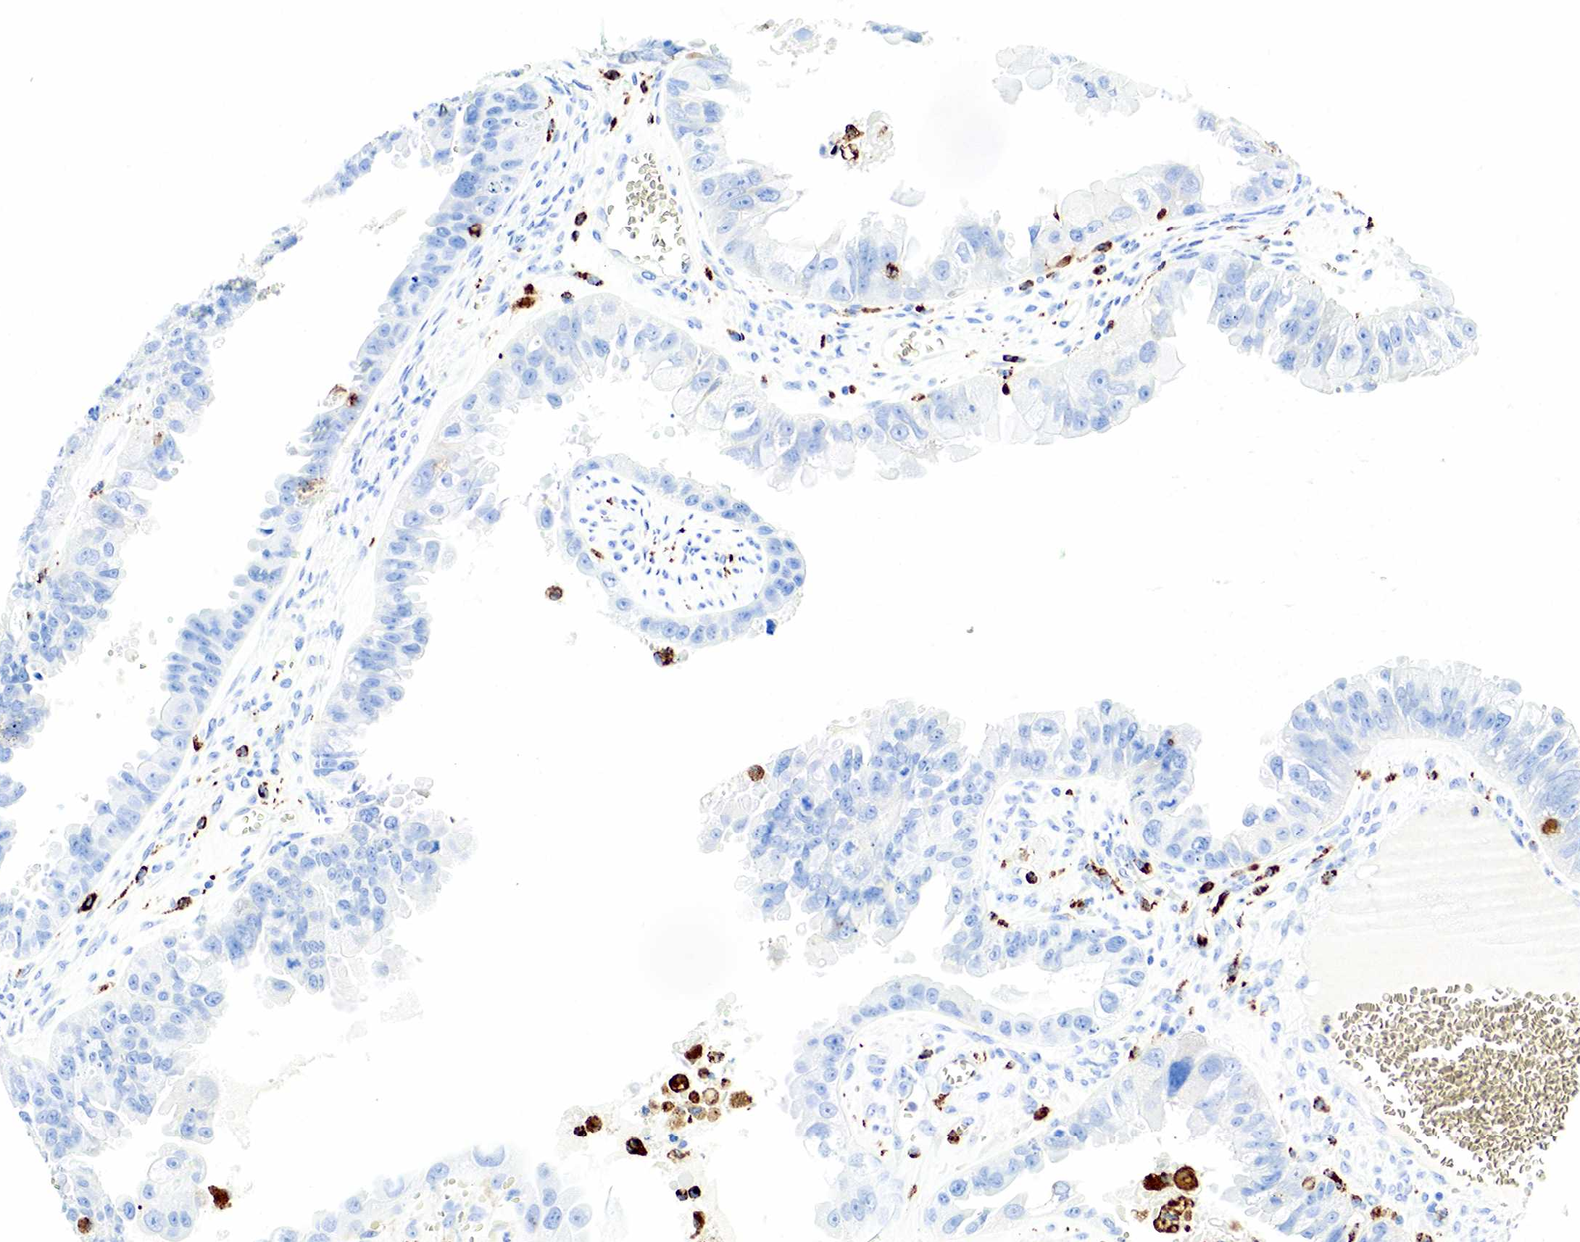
{"staining": {"intensity": "negative", "quantity": "none", "location": "none"}, "tissue": "ovarian cancer", "cell_type": "Tumor cells", "image_type": "cancer", "snomed": [{"axis": "morphology", "description": "Carcinoma, endometroid"}, {"axis": "topography", "description": "Ovary"}], "caption": "Immunohistochemistry photomicrograph of human ovarian endometroid carcinoma stained for a protein (brown), which exhibits no expression in tumor cells.", "gene": "CD68", "patient": {"sex": "female", "age": 85}}